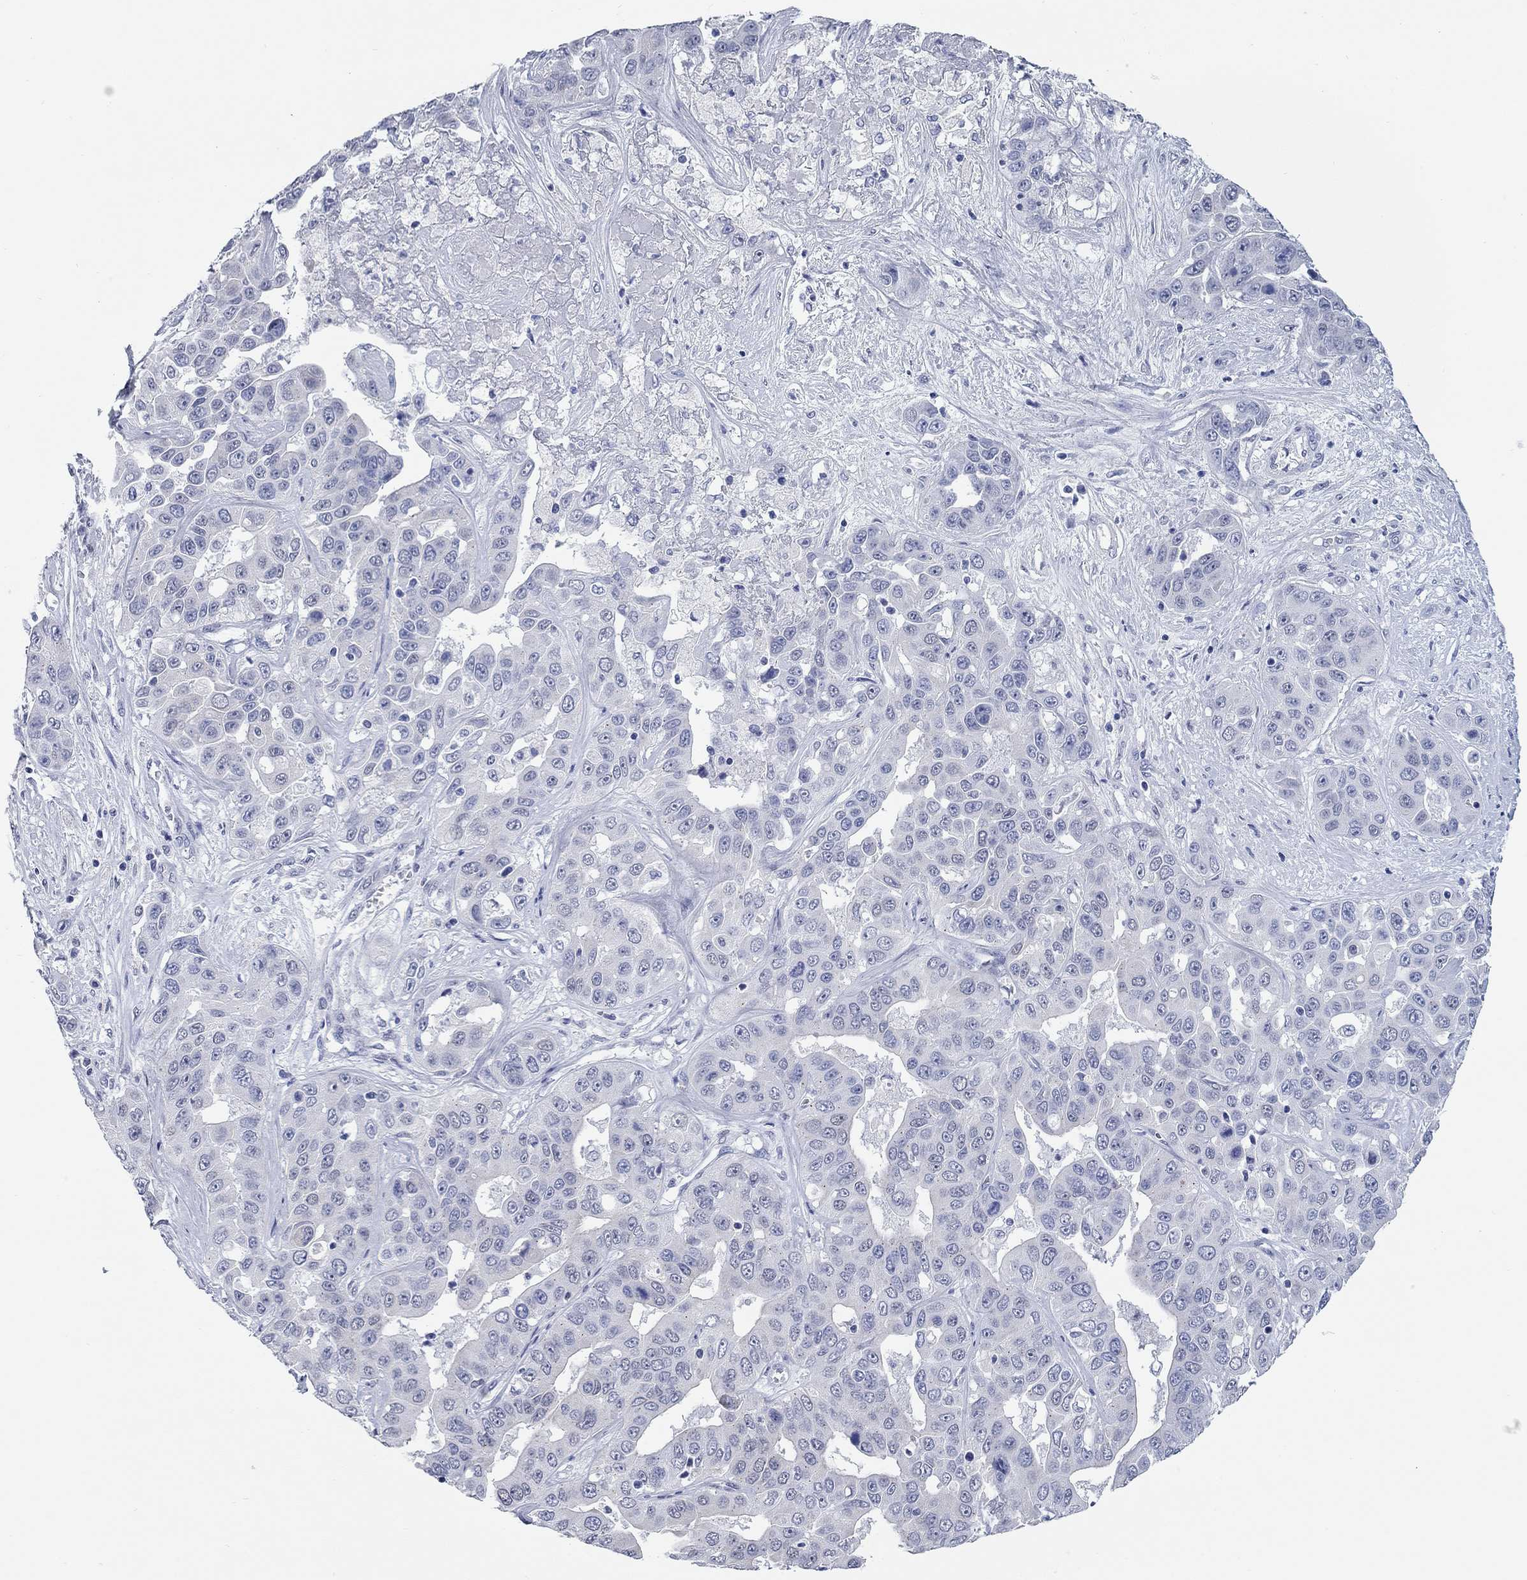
{"staining": {"intensity": "negative", "quantity": "none", "location": "none"}, "tissue": "liver cancer", "cell_type": "Tumor cells", "image_type": "cancer", "snomed": [{"axis": "morphology", "description": "Cholangiocarcinoma"}, {"axis": "topography", "description": "Liver"}], "caption": "High magnification brightfield microscopy of cholangiocarcinoma (liver) stained with DAB (brown) and counterstained with hematoxylin (blue): tumor cells show no significant expression.", "gene": "WASF3", "patient": {"sex": "female", "age": 52}}